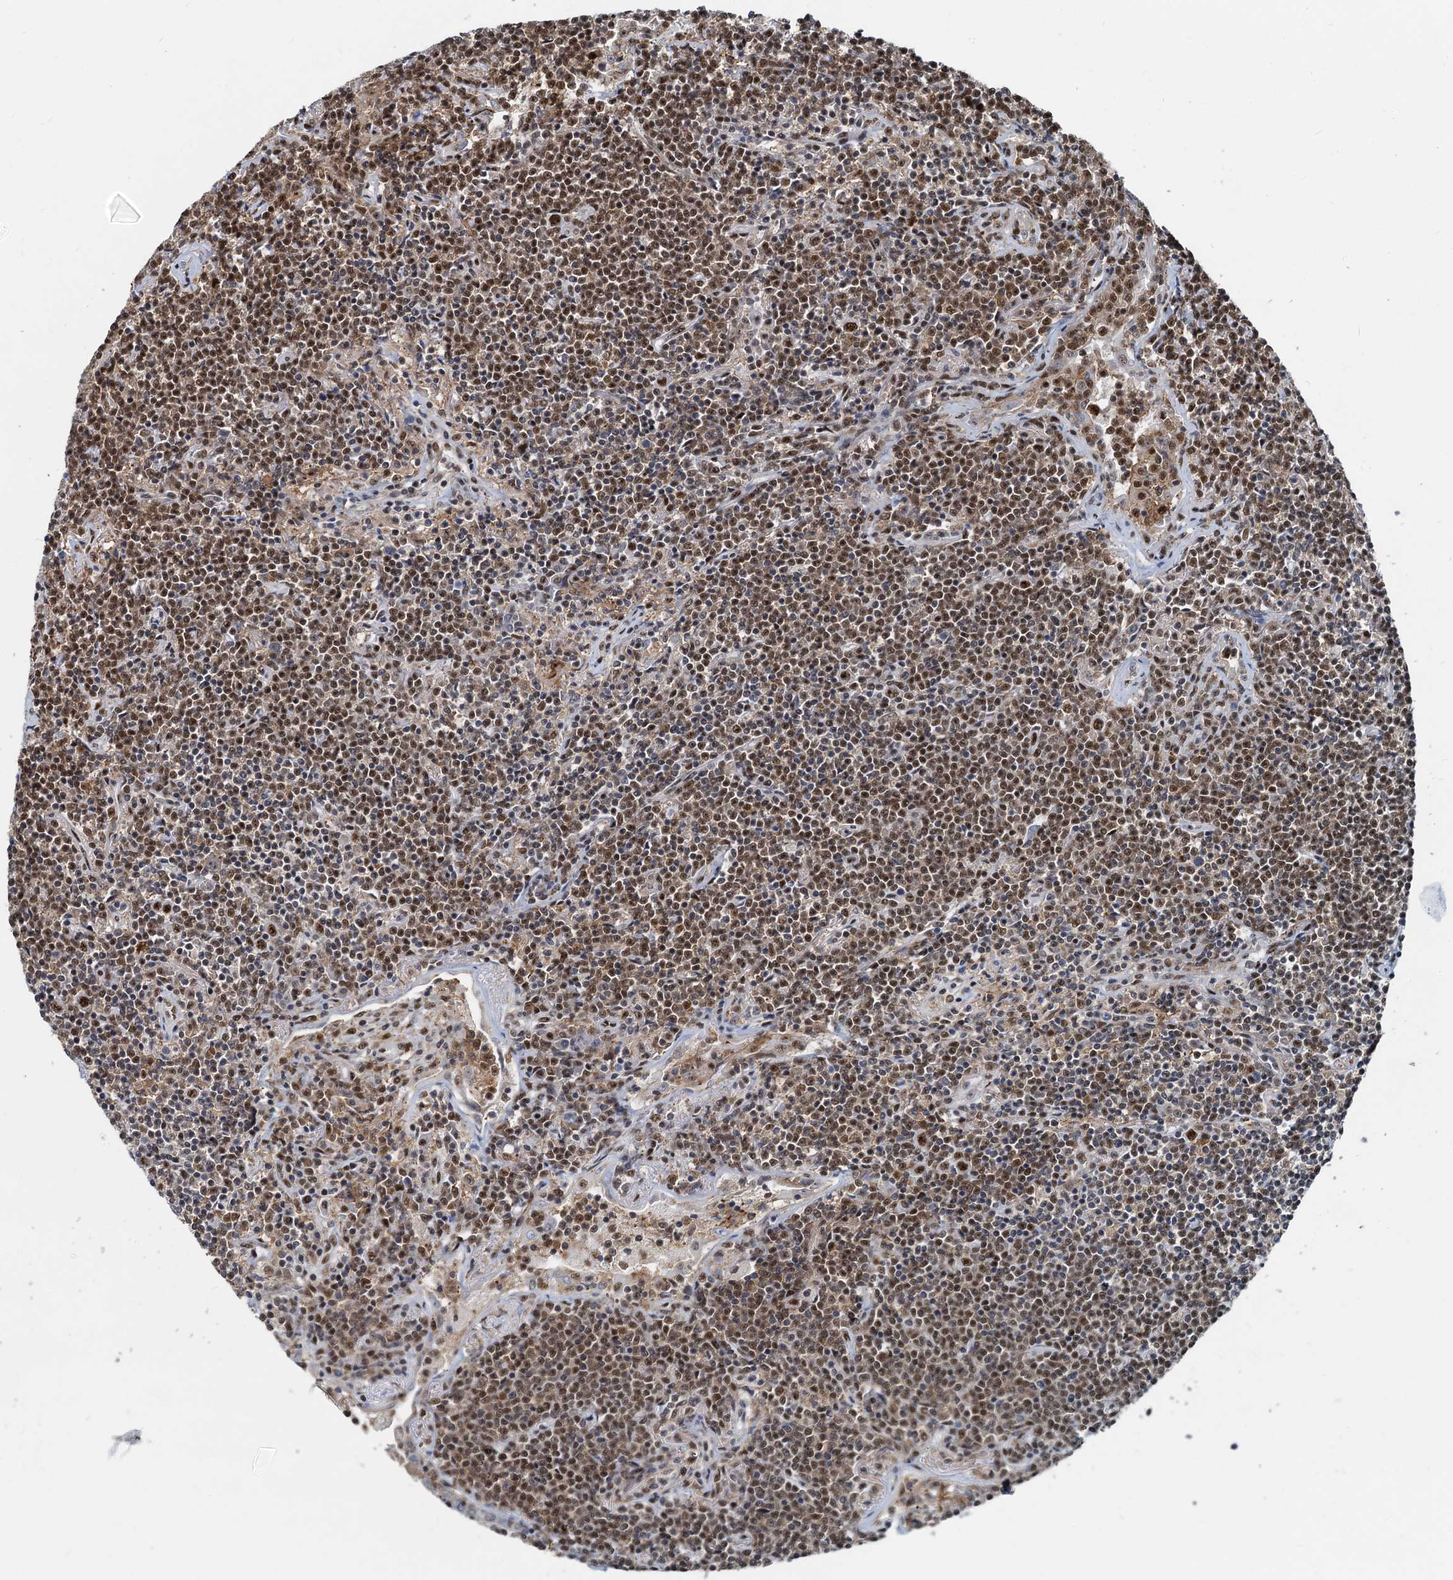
{"staining": {"intensity": "moderate", "quantity": ">75%", "location": "nuclear"}, "tissue": "lymphoma", "cell_type": "Tumor cells", "image_type": "cancer", "snomed": [{"axis": "morphology", "description": "Malignant lymphoma, non-Hodgkin's type, Low grade"}, {"axis": "topography", "description": "Lung"}], "caption": "There is medium levels of moderate nuclear expression in tumor cells of malignant lymphoma, non-Hodgkin's type (low-grade), as demonstrated by immunohistochemical staining (brown color).", "gene": "RBM26", "patient": {"sex": "female", "age": 71}}